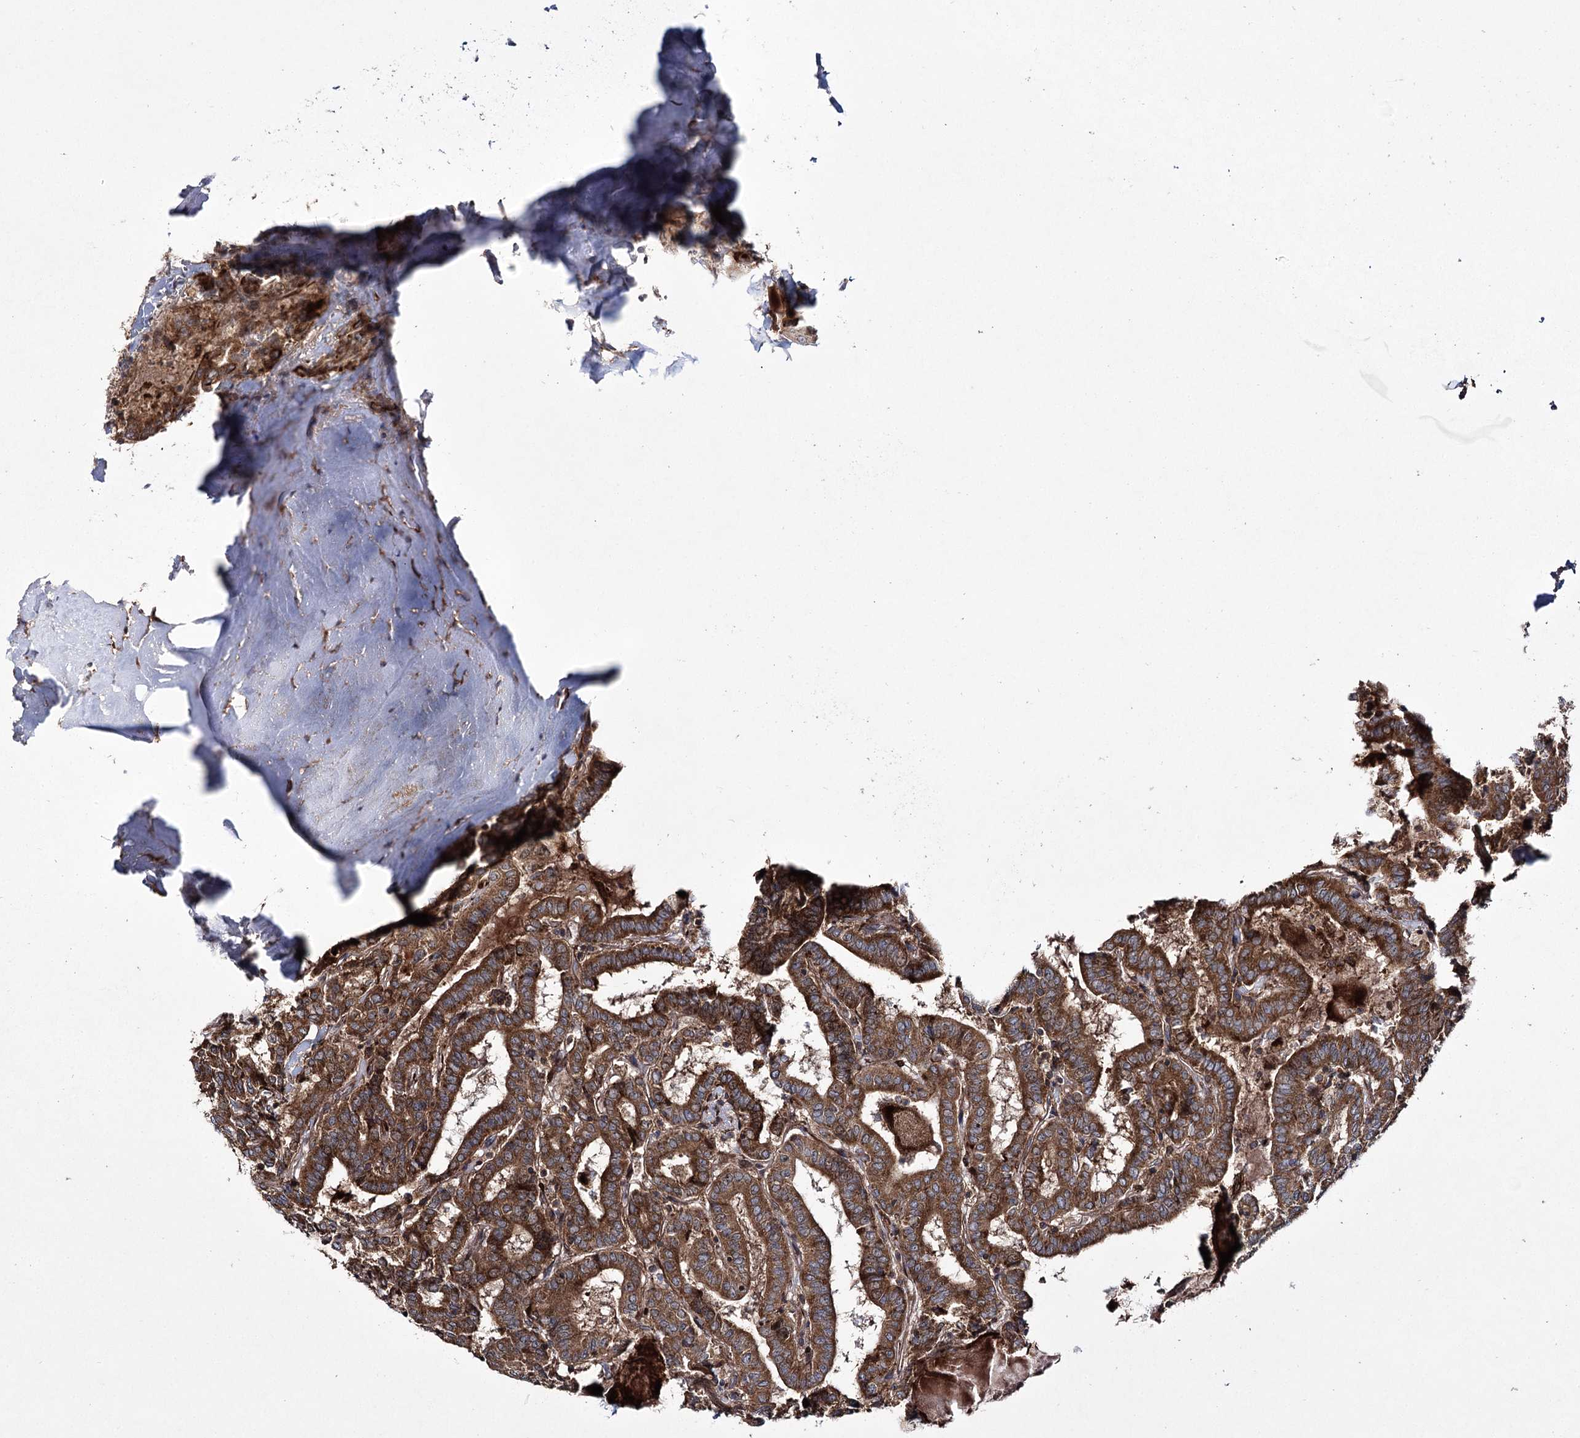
{"staining": {"intensity": "strong", "quantity": ">75%", "location": "cytoplasmic/membranous"}, "tissue": "thyroid cancer", "cell_type": "Tumor cells", "image_type": "cancer", "snomed": [{"axis": "morphology", "description": "Papillary adenocarcinoma, NOS"}, {"axis": "topography", "description": "Thyroid gland"}], "caption": "A micrograph of human thyroid papillary adenocarcinoma stained for a protein reveals strong cytoplasmic/membranous brown staining in tumor cells.", "gene": "HECTD2", "patient": {"sex": "female", "age": 72}}